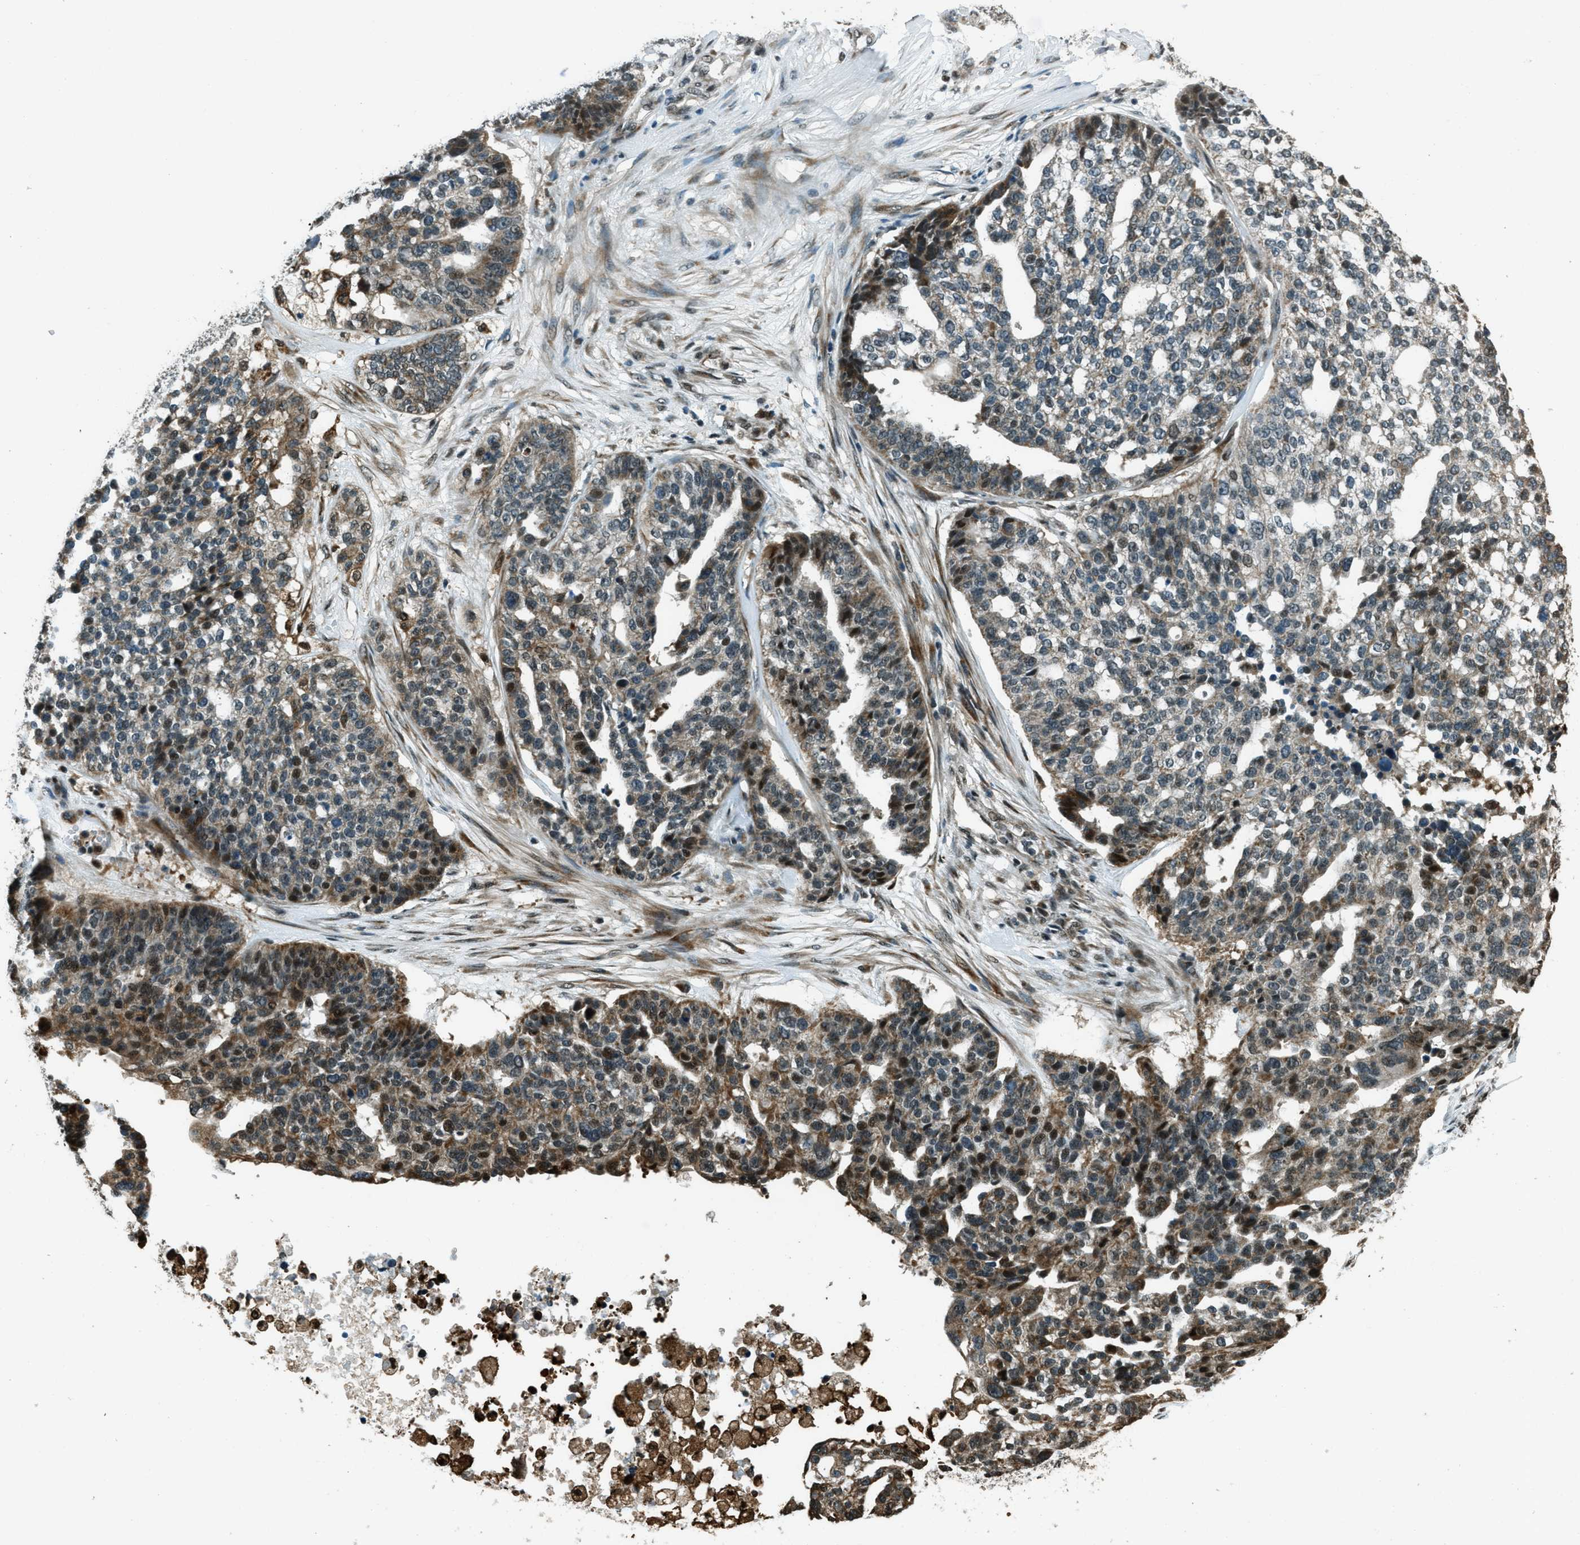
{"staining": {"intensity": "moderate", "quantity": "25%-75%", "location": "cytoplasmic/membranous,nuclear"}, "tissue": "ovarian cancer", "cell_type": "Tumor cells", "image_type": "cancer", "snomed": [{"axis": "morphology", "description": "Cystadenocarcinoma, serous, NOS"}, {"axis": "topography", "description": "Ovary"}], "caption": "Moderate cytoplasmic/membranous and nuclear protein positivity is appreciated in about 25%-75% of tumor cells in serous cystadenocarcinoma (ovarian).", "gene": "TARDBP", "patient": {"sex": "female", "age": 59}}